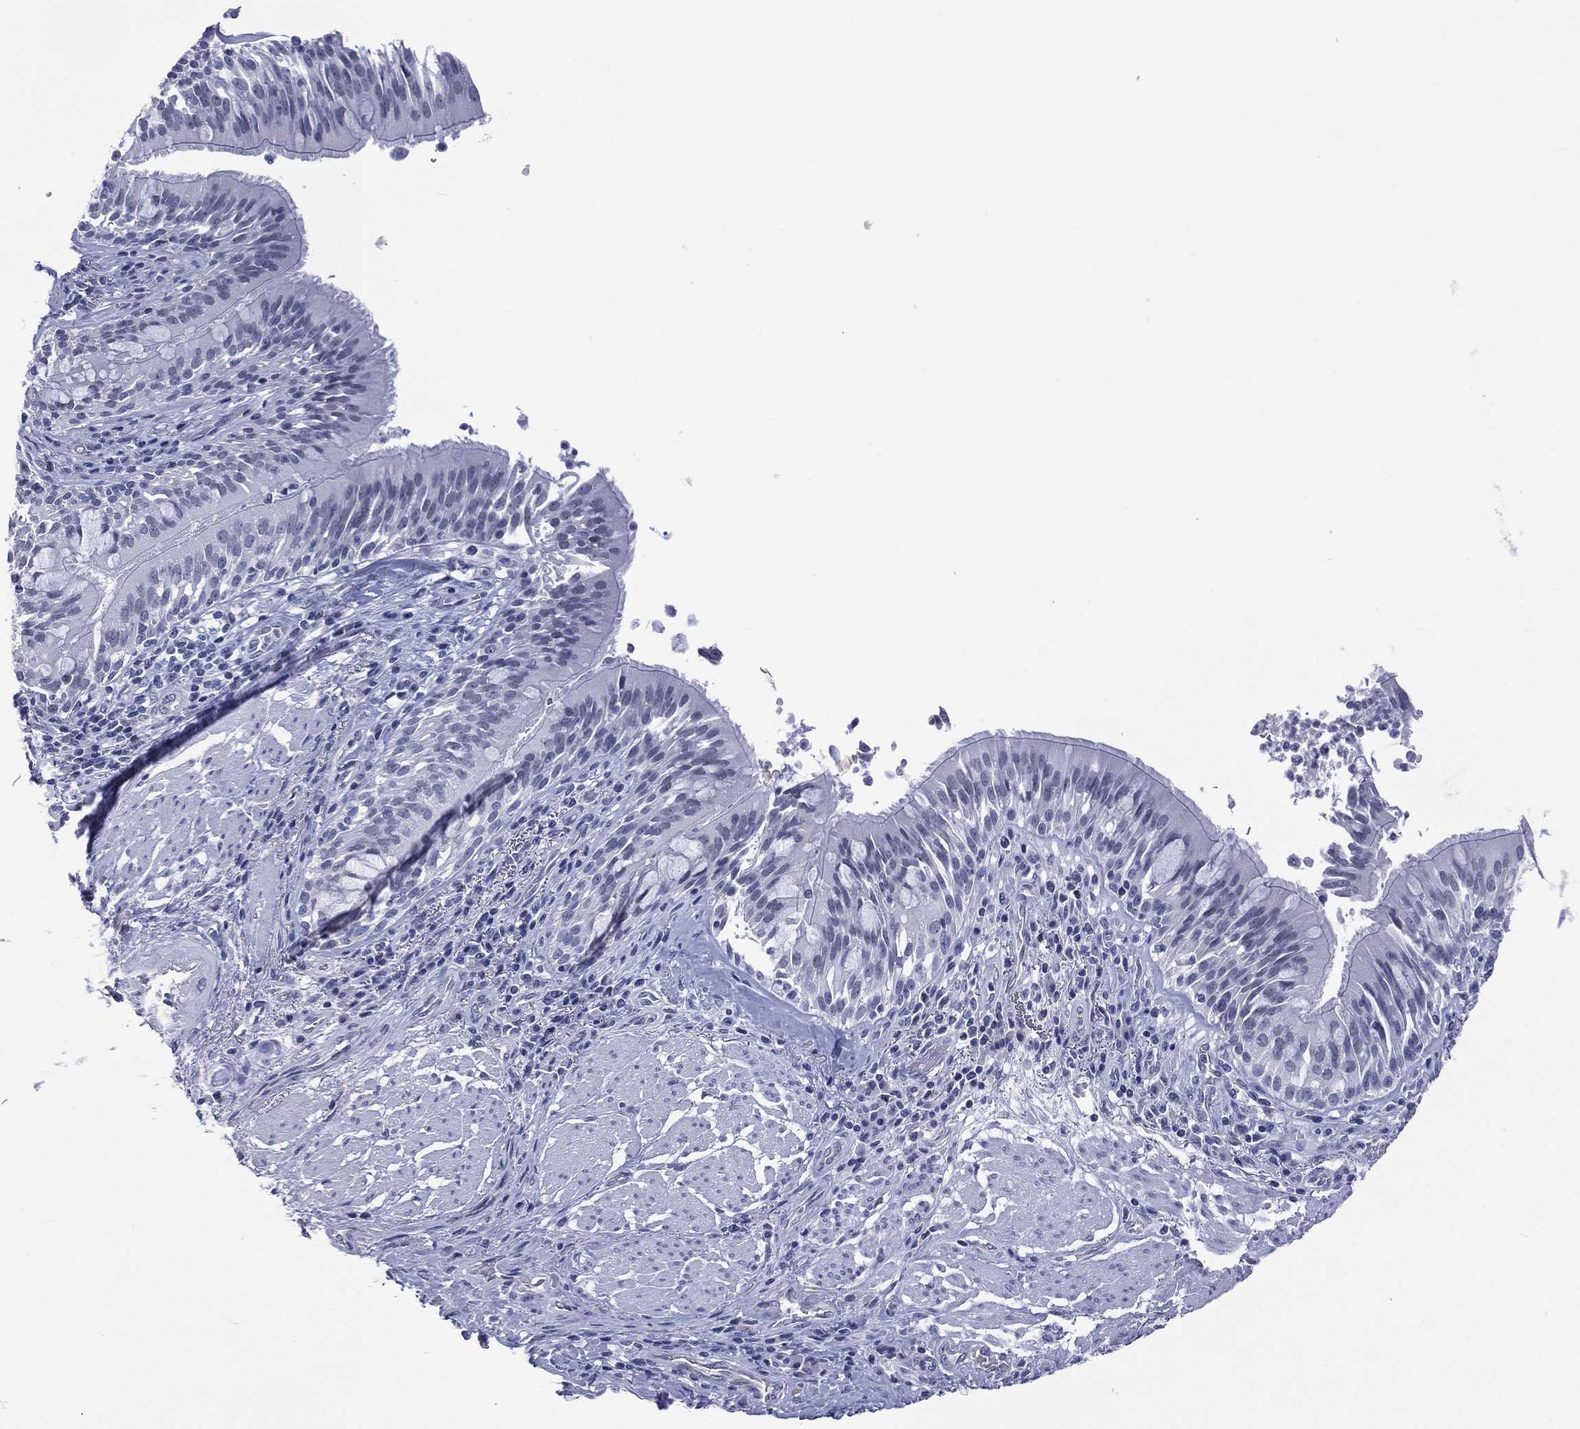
{"staining": {"intensity": "negative", "quantity": "none", "location": "none"}, "tissue": "bronchus", "cell_type": "Respiratory epithelial cells", "image_type": "normal", "snomed": [{"axis": "morphology", "description": "Normal tissue, NOS"}, {"axis": "morphology", "description": "Squamous cell carcinoma, NOS"}, {"axis": "topography", "description": "Bronchus"}, {"axis": "topography", "description": "Lung"}], "caption": "IHC of unremarkable bronchus demonstrates no positivity in respiratory epithelial cells.", "gene": "SSX1", "patient": {"sex": "male", "age": 64}}